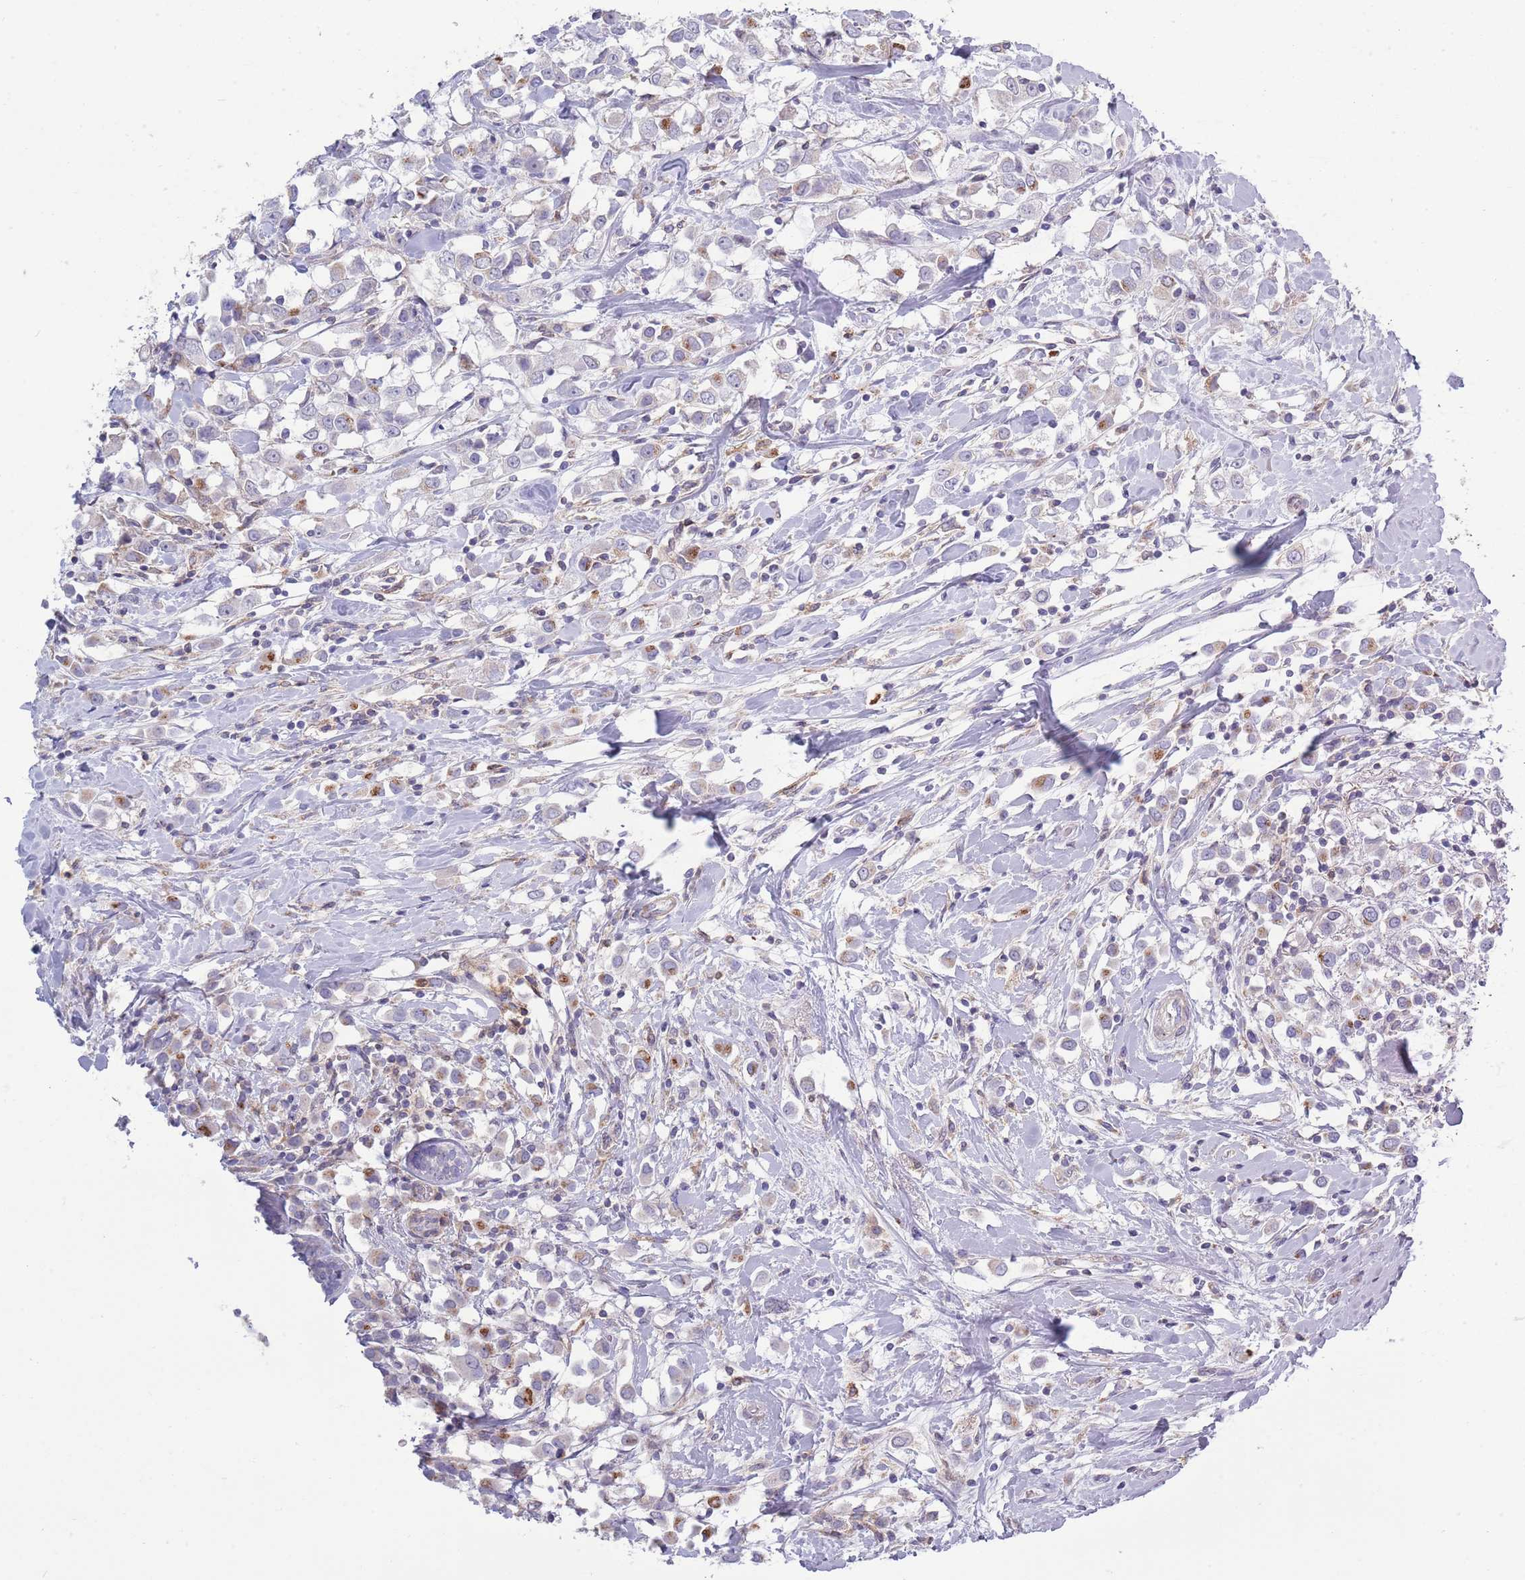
{"staining": {"intensity": "moderate", "quantity": "<25%", "location": "cytoplasmic/membranous"}, "tissue": "breast cancer", "cell_type": "Tumor cells", "image_type": "cancer", "snomed": [{"axis": "morphology", "description": "Duct carcinoma"}, {"axis": "topography", "description": "Breast"}], "caption": "Immunohistochemistry (IHC) (DAB) staining of breast infiltrating ductal carcinoma displays moderate cytoplasmic/membranous protein positivity in approximately <25% of tumor cells. The protein is stained brown, and the nuclei are stained in blue (DAB IHC with brightfield microscopy, high magnification).", "gene": "ACSBG1", "patient": {"sex": "female", "age": 61}}